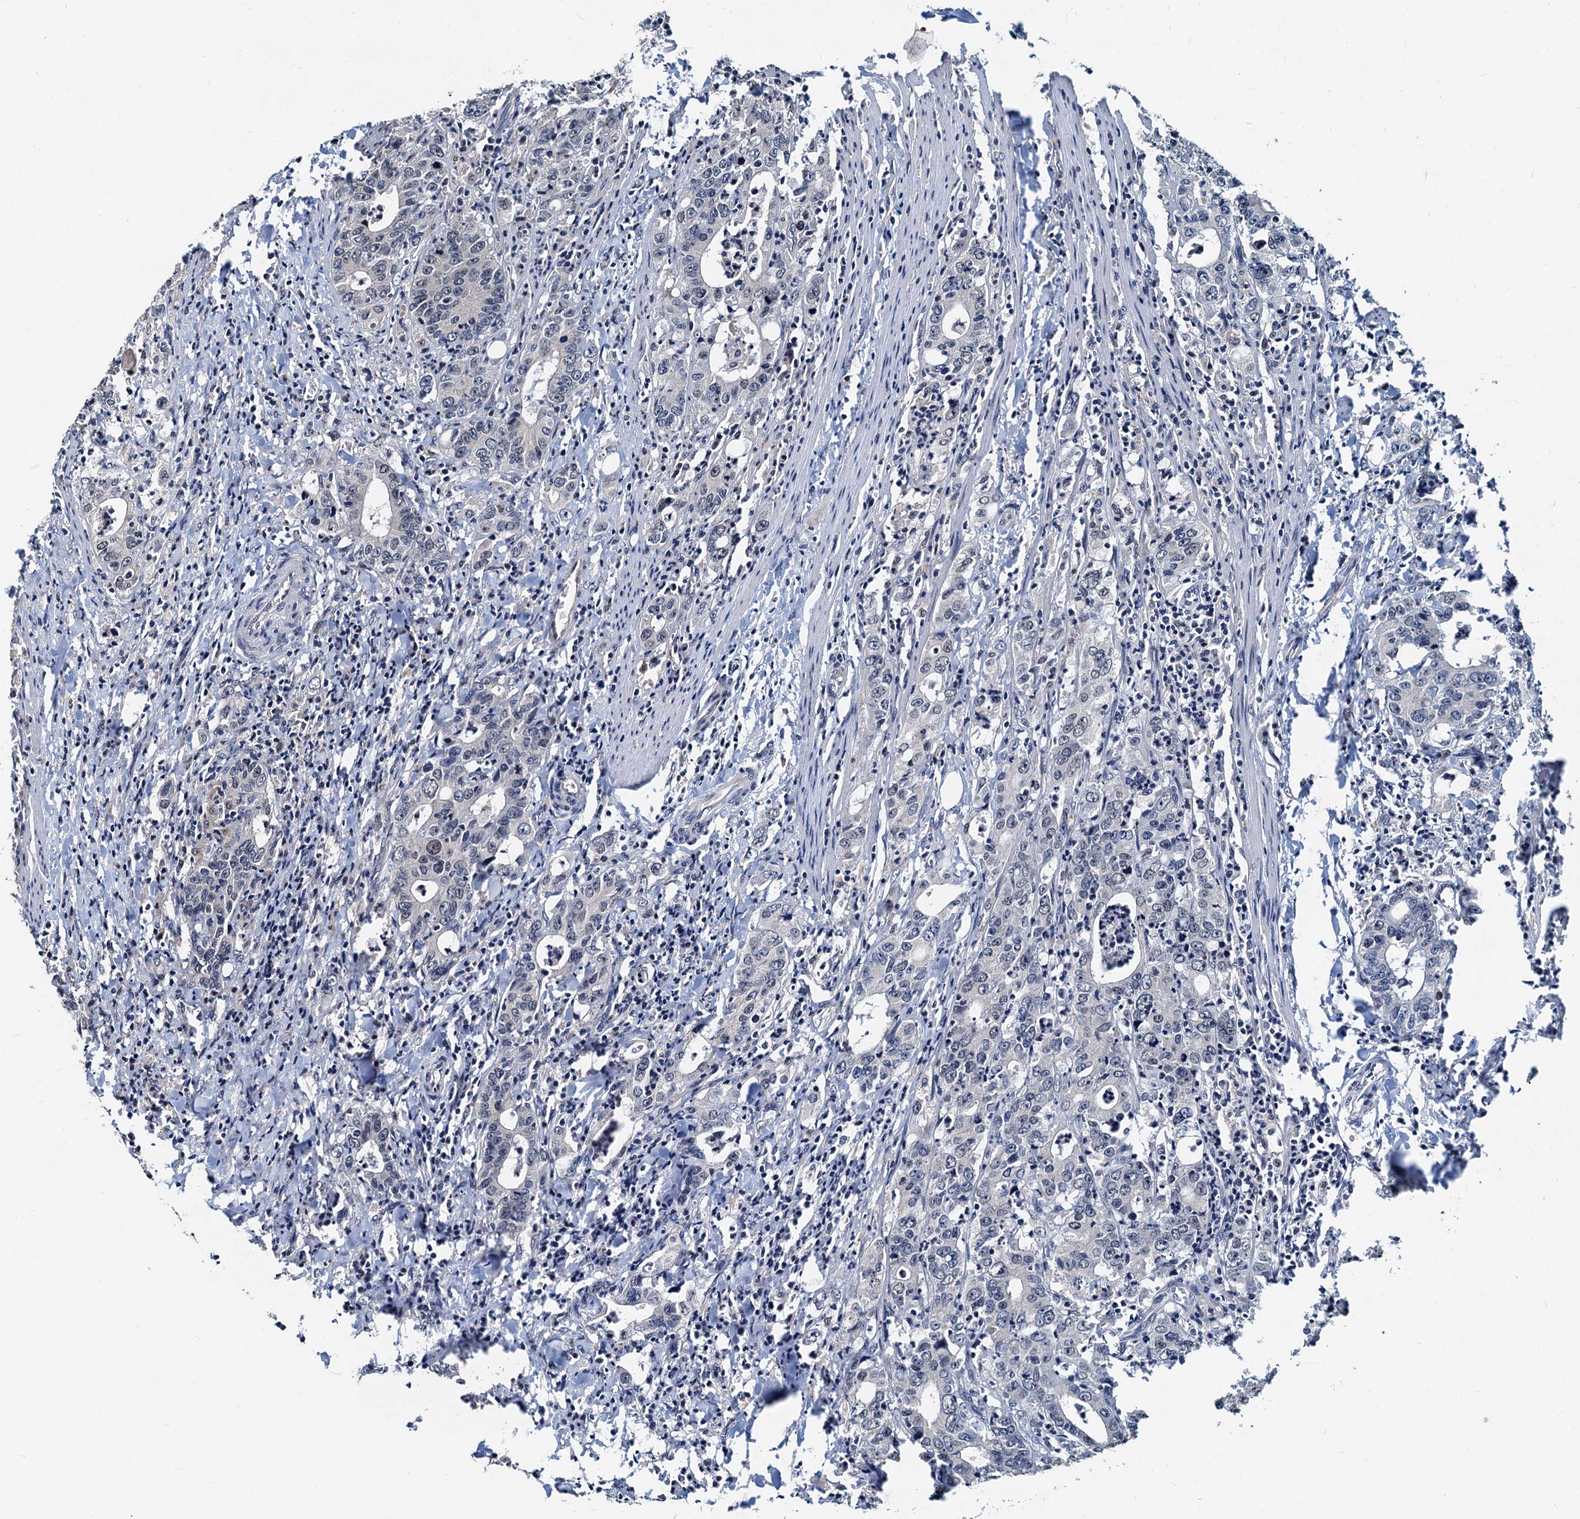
{"staining": {"intensity": "negative", "quantity": "none", "location": "none"}, "tissue": "colorectal cancer", "cell_type": "Tumor cells", "image_type": "cancer", "snomed": [{"axis": "morphology", "description": "Adenocarcinoma, NOS"}, {"axis": "topography", "description": "Colon"}], "caption": "This is an immunohistochemistry (IHC) histopathology image of human adenocarcinoma (colorectal). There is no positivity in tumor cells.", "gene": "MCMBP", "patient": {"sex": "female", "age": 75}}